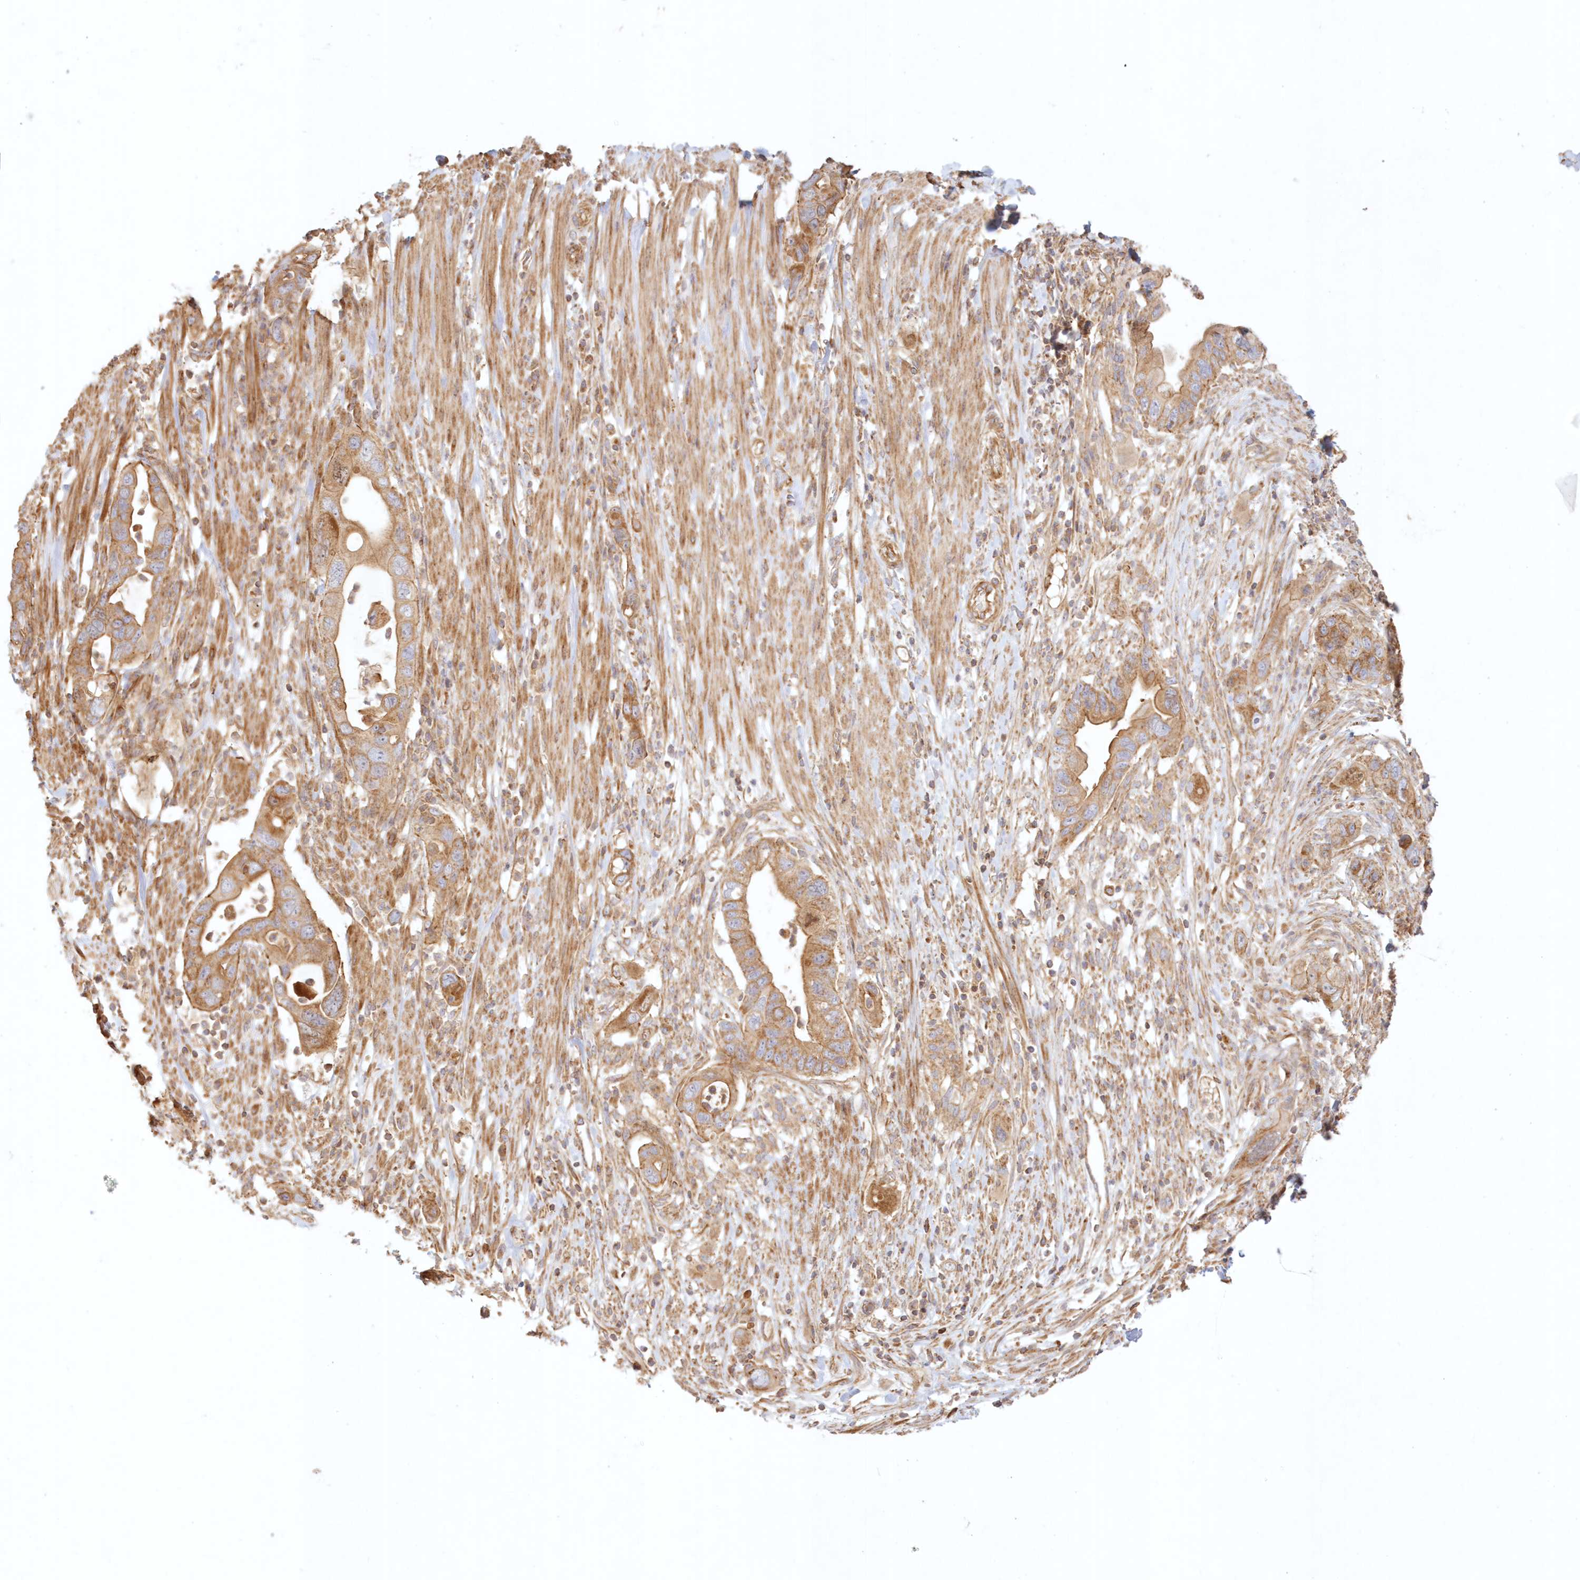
{"staining": {"intensity": "moderate", "quantity": ">75%", "location": "cytoplasmic/membranous"}, "tissue": "pancreatic cancer", "cell_type": "Tumor cells", "image_type": "cancer", "snomed": [{"axis": "morphology", "description": "Adenocarcinoma, NOS"}, {"axis": "topography", "description": "Pancreas"}], "caption": "Human pancreatic cancer stained for a protein (brown) exhibits moderate cytoplasmic/membranous positive expression in about >75% of tumor cells.", "gene": "KIAA0232", "patient": {"sex": "female", "age": 71}}